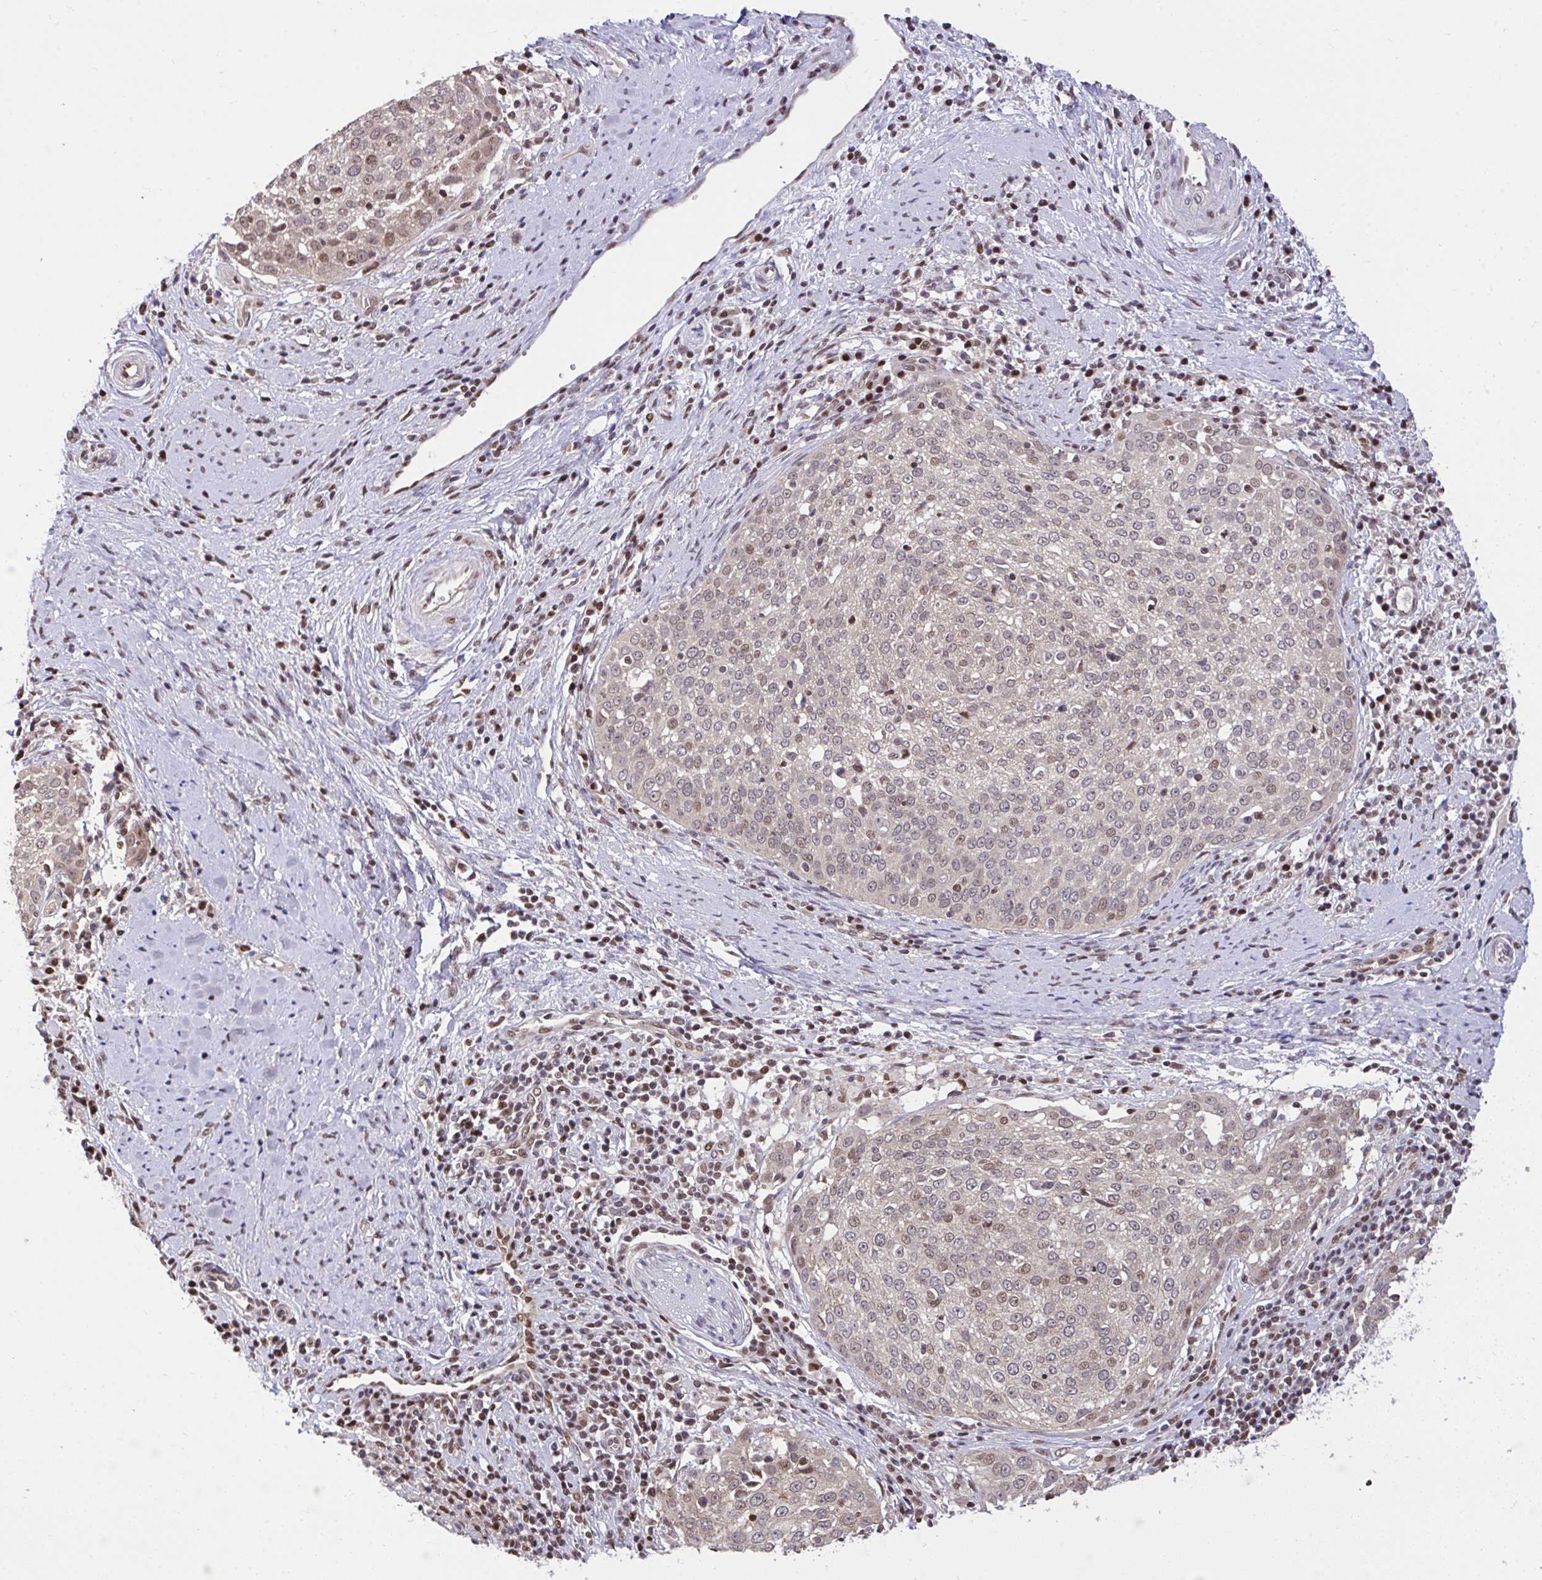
{"staining": {"intensity": "weak", "quantity": "25%-75%", "location": "nuclear"}, "tissue": "cervical cancer", "cell_type": "Tumor cells", "image_type": "cancer", "snomed": [{"axis": "morphology", "description": "Squamous cell carcinoma, NOS"}, {"axis": "topography", "description": "Cervix"}], "caption": "Protein staining of cervical squamous cell carcinoma tissue reveals weak nuclear positivity in about 25%-75% of tumor cells. (Brightfield microscopy of DAB IHC at high magnification).", "gene": "GLIS3", "patient": {"sex": "female", "age": 57}}